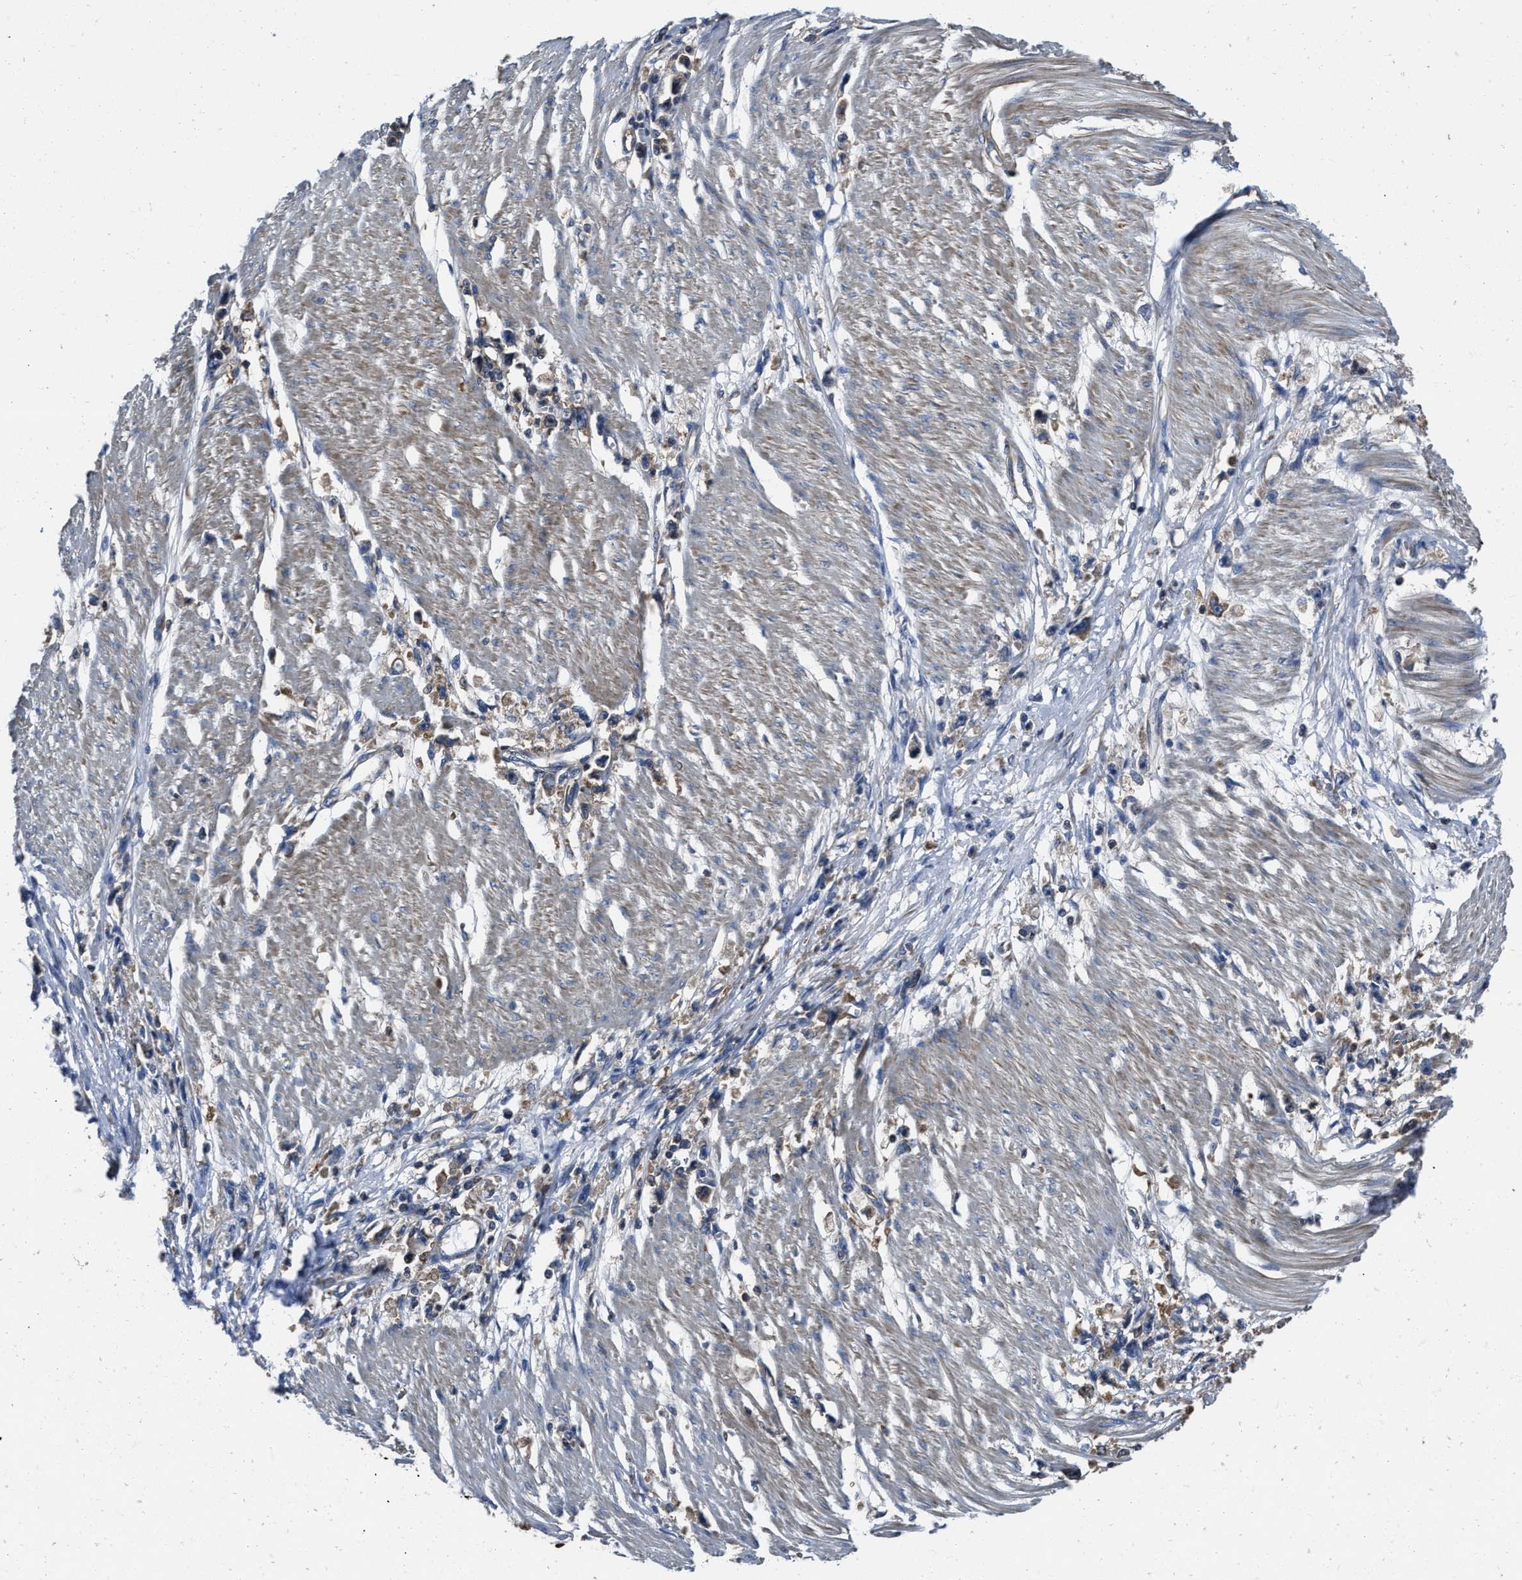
{"staining": {"intensity": "weak", "quantity": "25%-75%", "location": "cytoplasmic/membranous"}, "tissue": "stomach cancer", "cell_type": "Tumor cells", "image_type": "cancer", "snomed": [{"axis": "morphology", "description": "Adenocarcinoma, NOS"}, {"axis": "topography", "description": "Stomach"}], "caption": "Immunohistochemical staining of human adenocarcinoma (stomach) exhibits low levels of weak cytoplasmic/membranous protein staining in about 25%-75% of tumor cells.", "gene": "YARS1", "patient": {"sex": "female", "age": 59}}